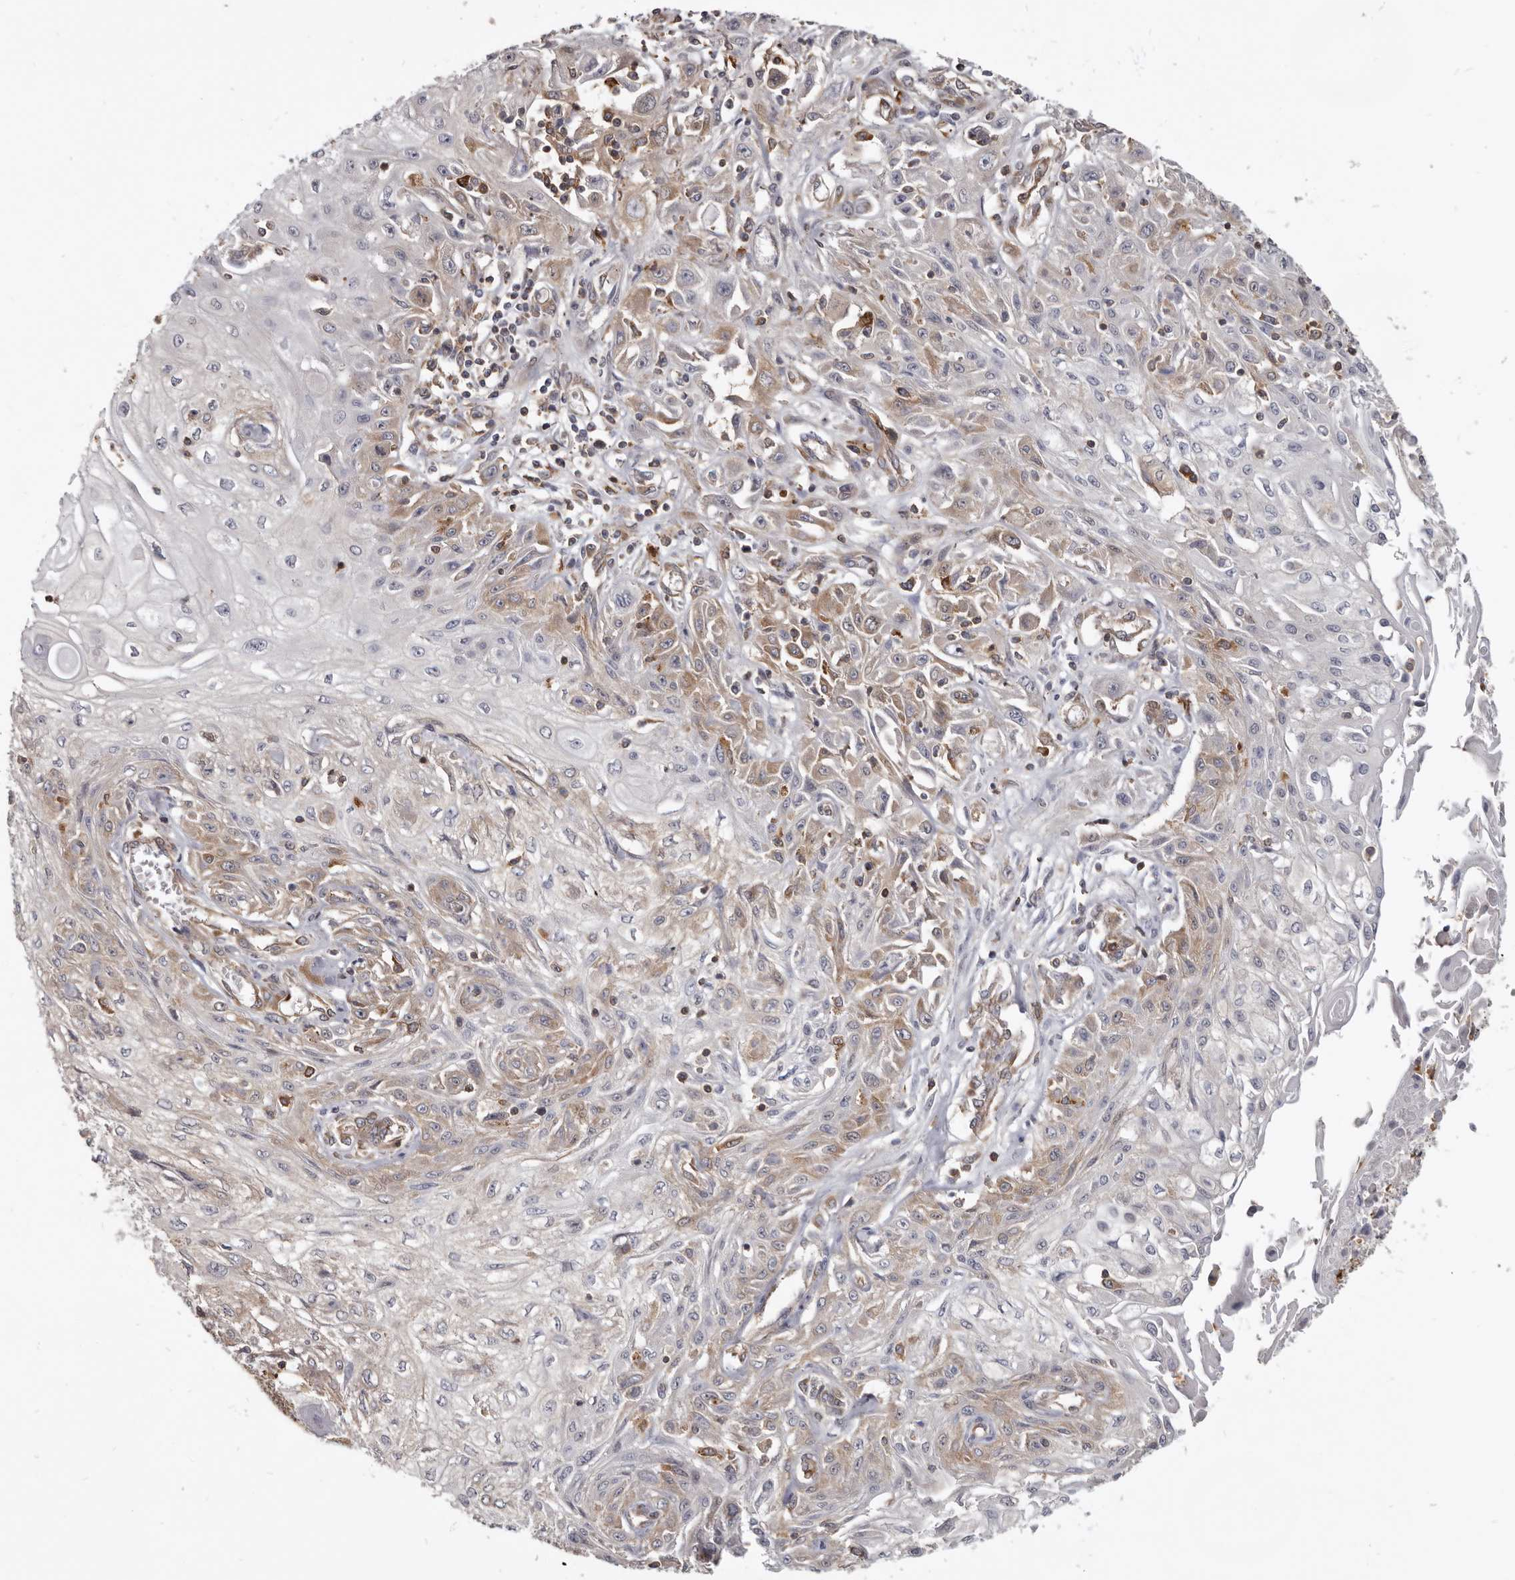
{"staining": {"intensity": "weak", "quantity": "25%-75%", "location": "cytoplasmic/membranous"}, "tissue": "skin cancer", "cell_type": "Tumor cells", "image_type": "cancer", "snomed": [{"axis": "morphology", "description": "Squamous cell carcinoma, NOS"}, {"axis": "morphology", "description": "Squamous cell carcinoma, metastatic, NOS"}, {"axis": "topography", "description": "Skin"}, {"axis": "topography", "description": "Lymph node"}], "caption": "The immunohistochemical stain shows weak cytoplasmic/membranous staining in tumor cells of skin metastatic squamous cell carcinoma tissue.", "gene": "CBL", "patient": {"sex": "male", "age": 75}}